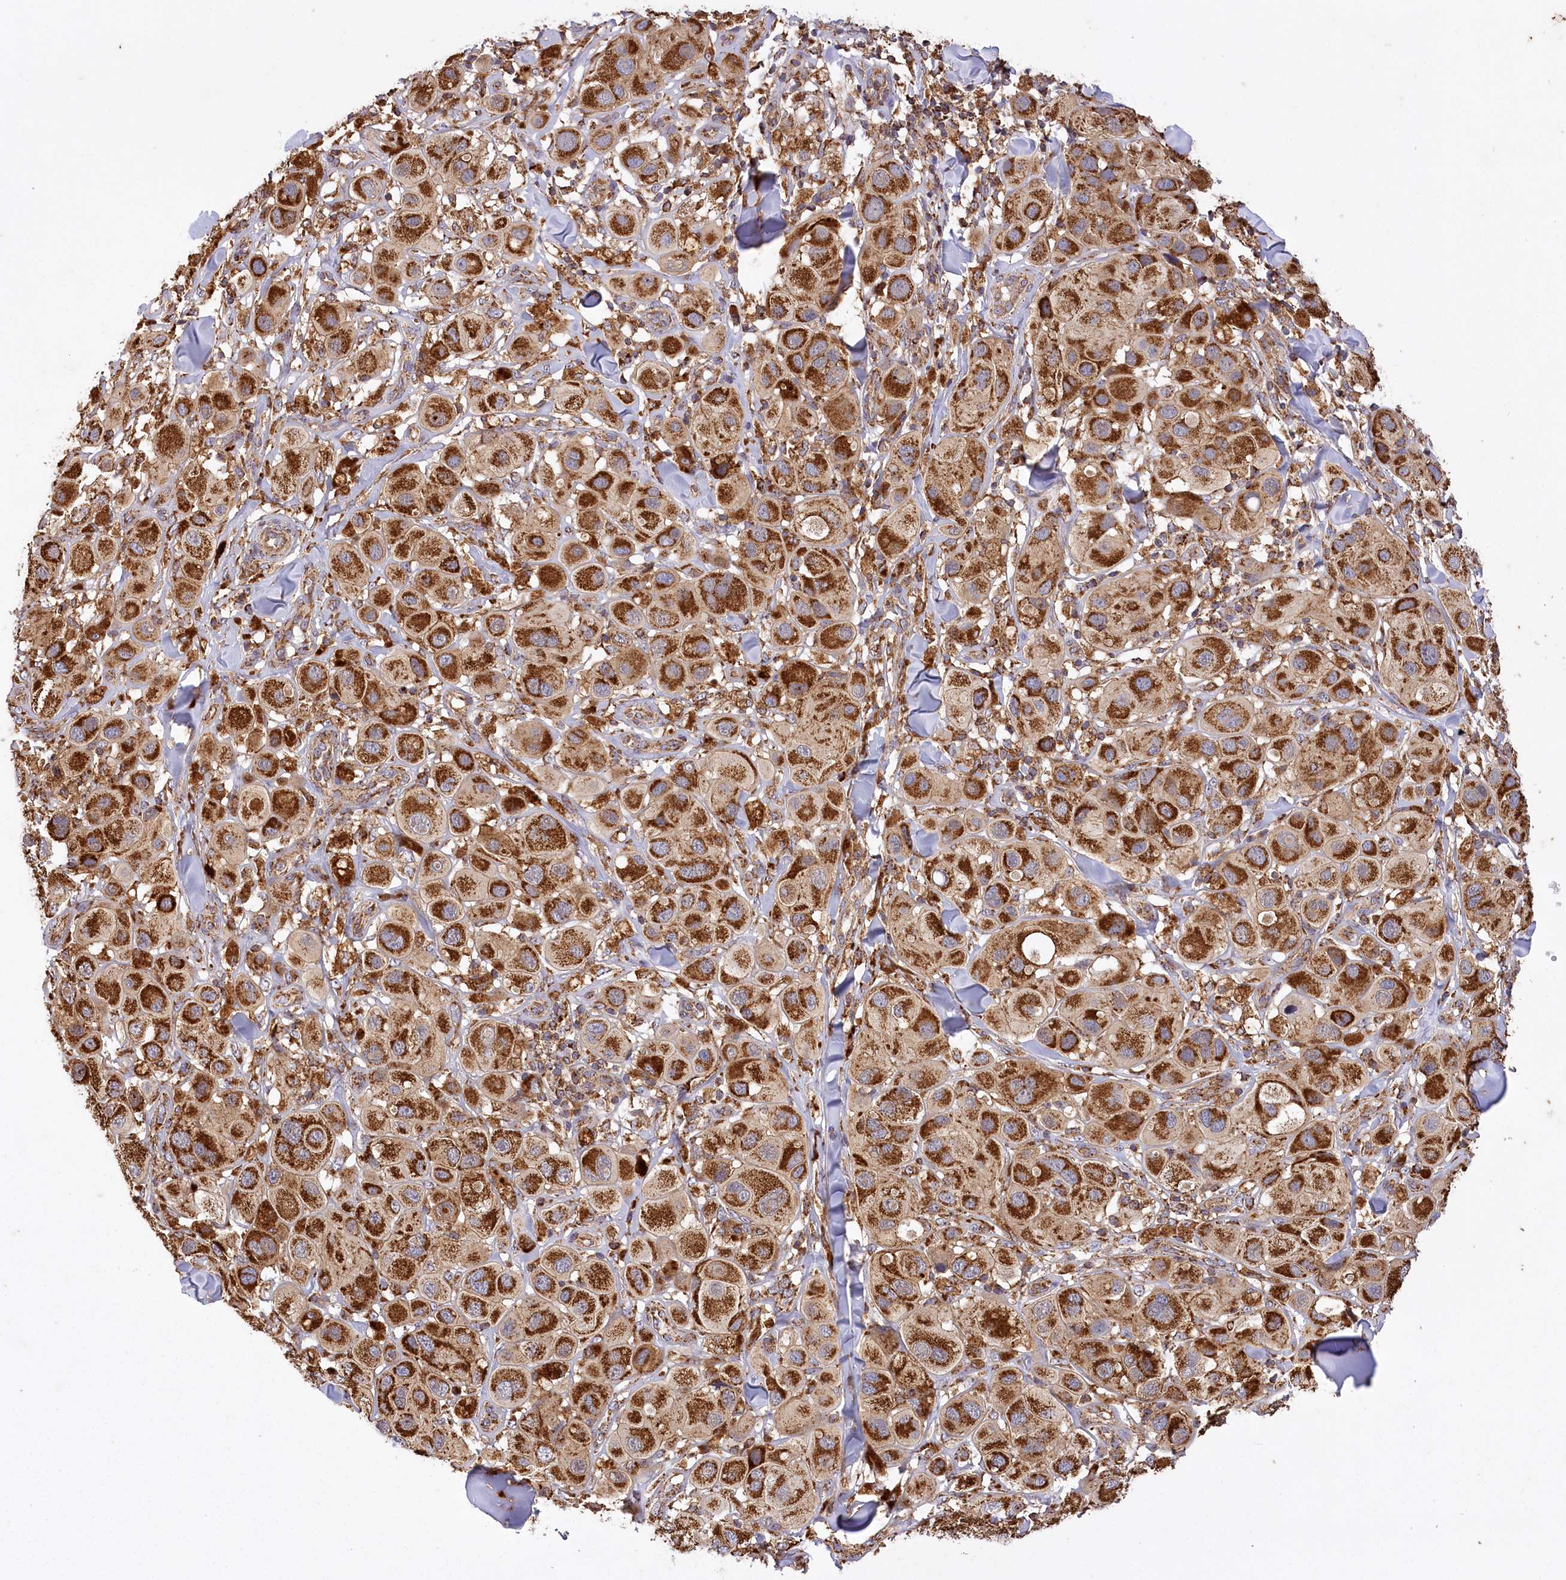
{"staining": {"intensity": "strong", "quantity": ">75%", "location": "cytoplasmic/membranous"}, "tissue": "melanoma", "cell_type": "Tumor cells", "image_type": "cancer", "snomed": [{"axis": "morphology", "description": "Malignant melanoma, Metastatic site"}, {"axis": "topography", "description": "Skin"}], "caption": "Immunohistochemistry image of melanoma stained for a protein (brown), which demonstrates high levels of strong cytoplasmic/membranous staining in approximately >75% of tumor cells.", "gene": "CARD19", "patient": {"sex": "male", "age": 41}}